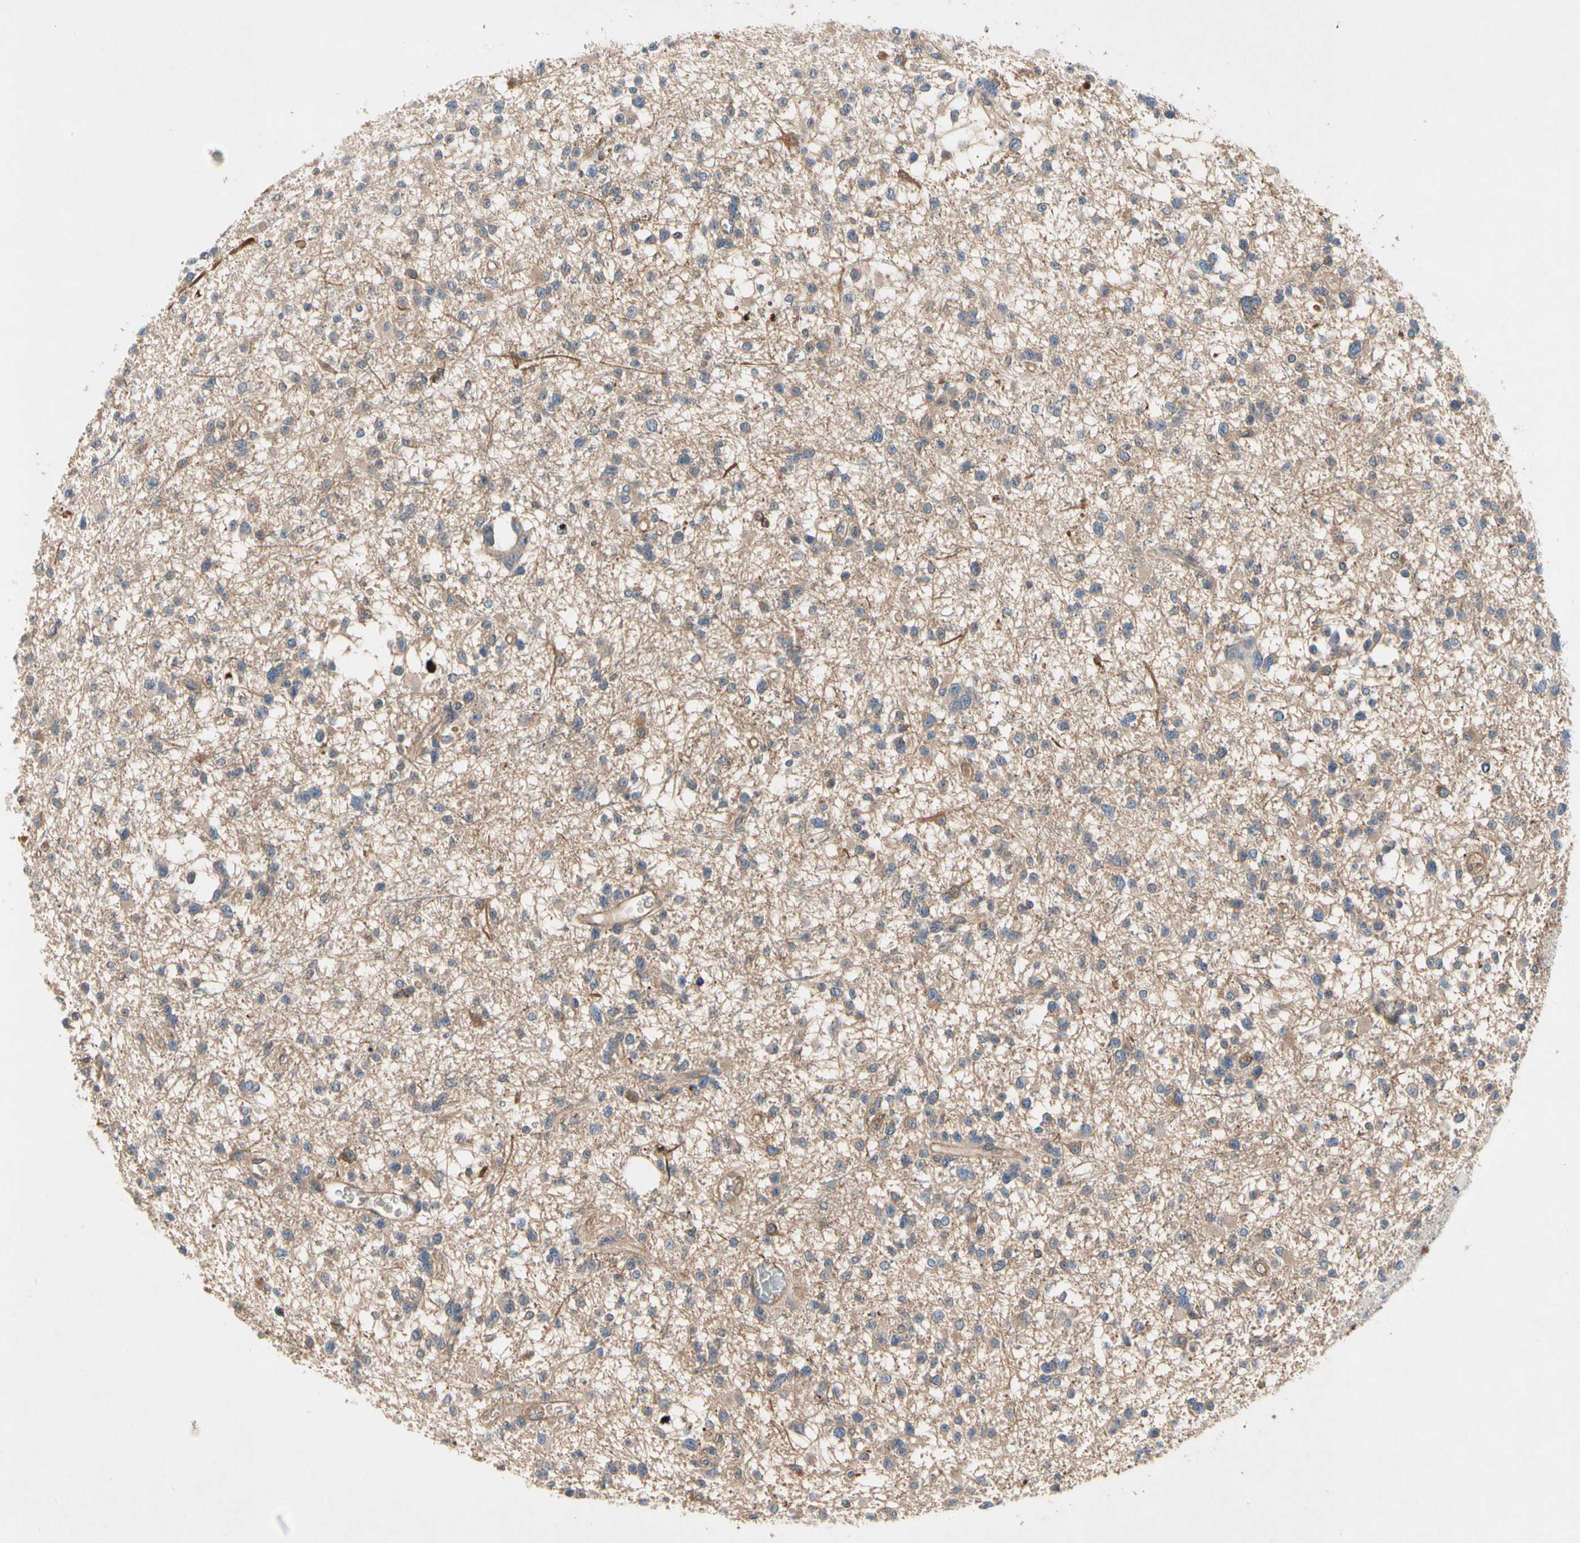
{"staining": {"intensity": "moderate", "quantity": "<25%", "location": "cytoplasmic/membranous"}, "tissue": "glioma", "cell_type": "Tumor cells", "image_type": "cancer", "snomed": [{"axis": "morphology", "description": "Glioma, malignant, Low grade"}, {"axis": "topography", "description": "Brain"}], "caption": "A brown stain highlights moderate cytoplasmic/membranous staining of a protein in human glioma tumor cells.", "gene": "CRTAC1", "patient": {"sex": "female", "age": 22}}